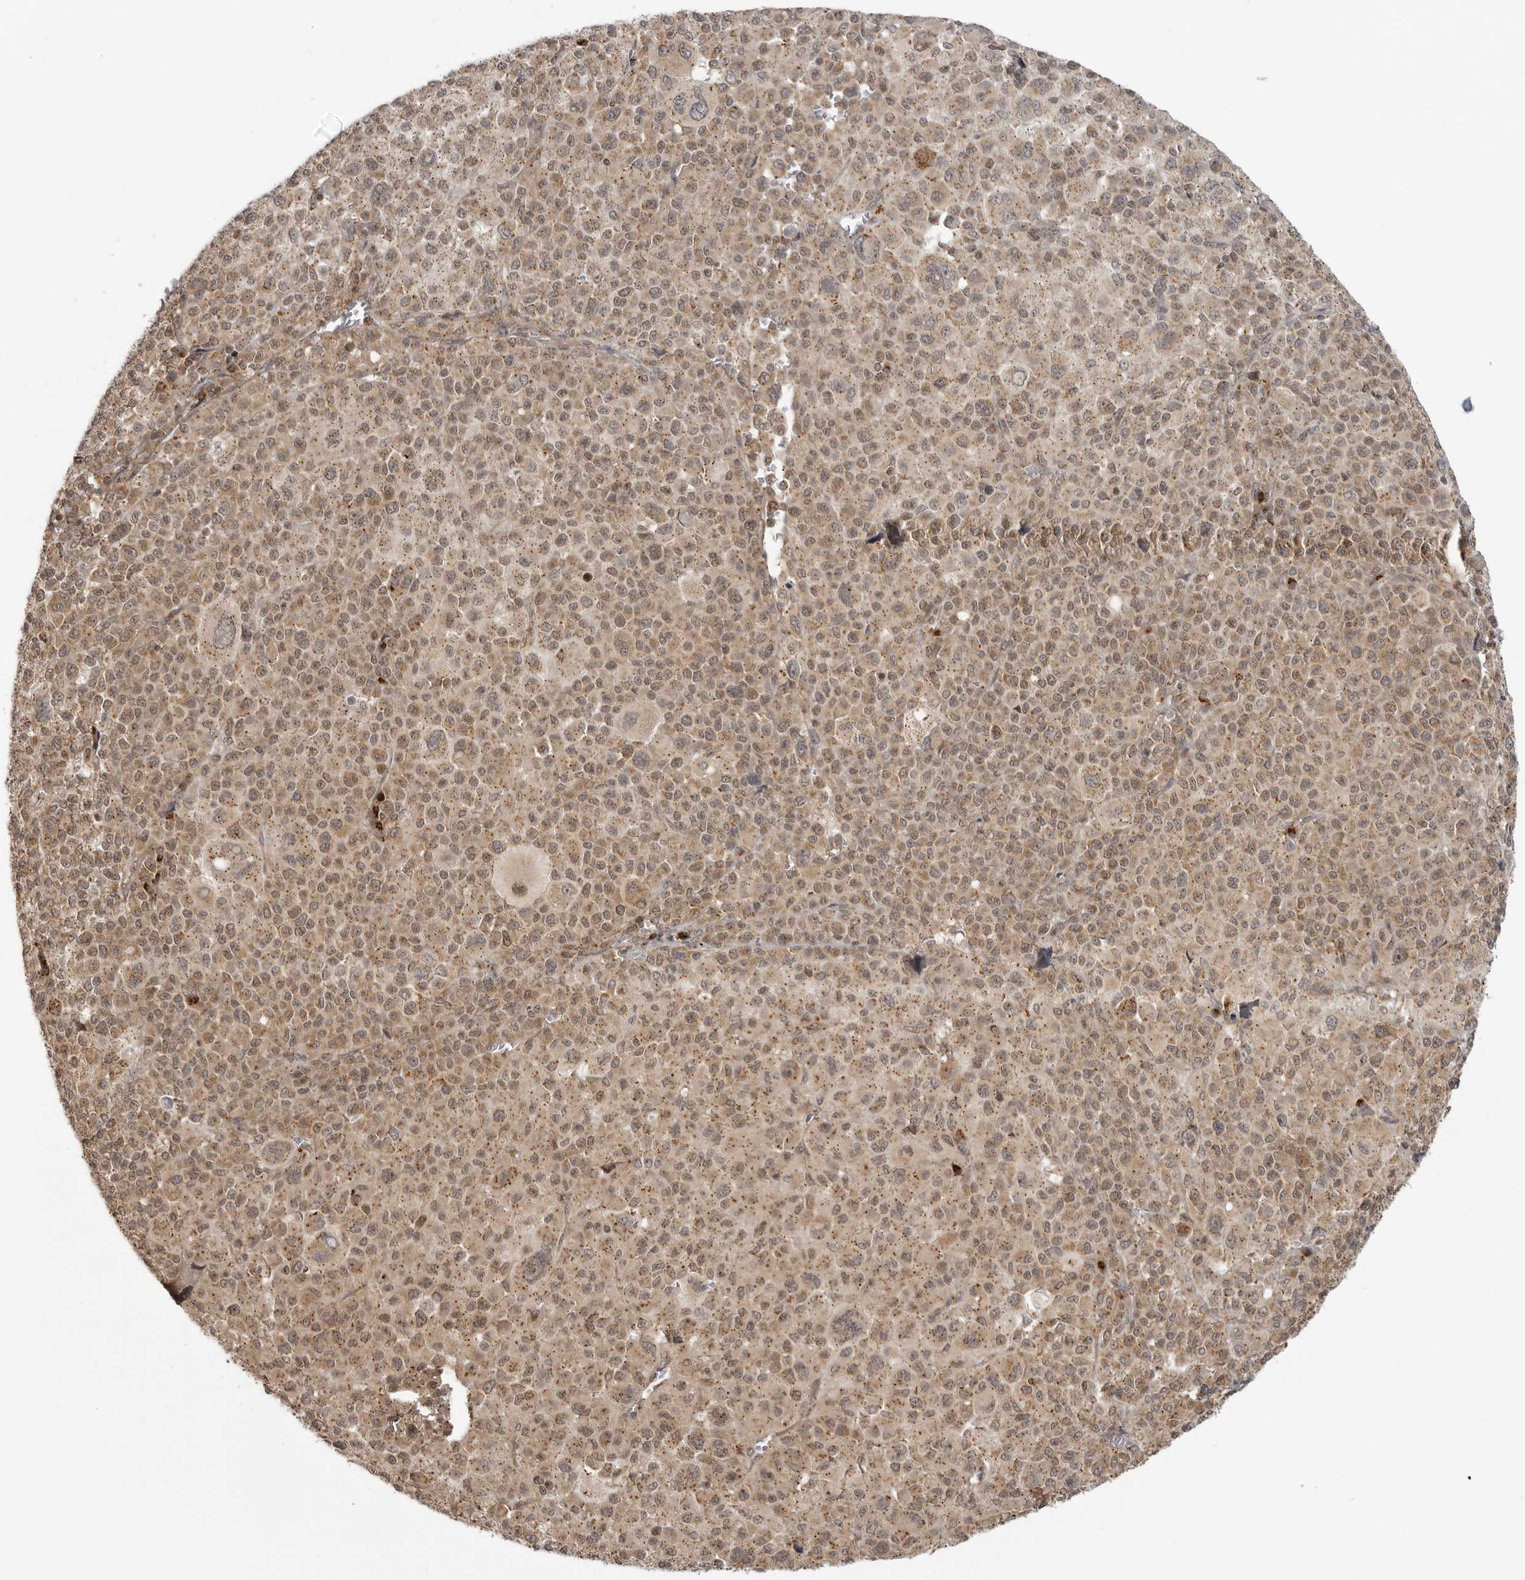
{"staining": {"intensity": "weak", "quantity": ">75%", "location": "nuclear"}, "tissue": "melanoma", "cell_type": "Tumor cells", "image_type": "cancer", "snomed": [{"axis": "morphology", "description": "Malignant melanoma, Metastatic site"}, {"axis": "topography", "description": "Skin"}], "caption": "Immunohistochemistry (IHC) of melanoma shows low levels of weak nuclear positivity in approximately >75% of tumor cells. Nuclei are stained in blue.", "gene": "COPA", "patient": {"sex": "female", "age": 74}}